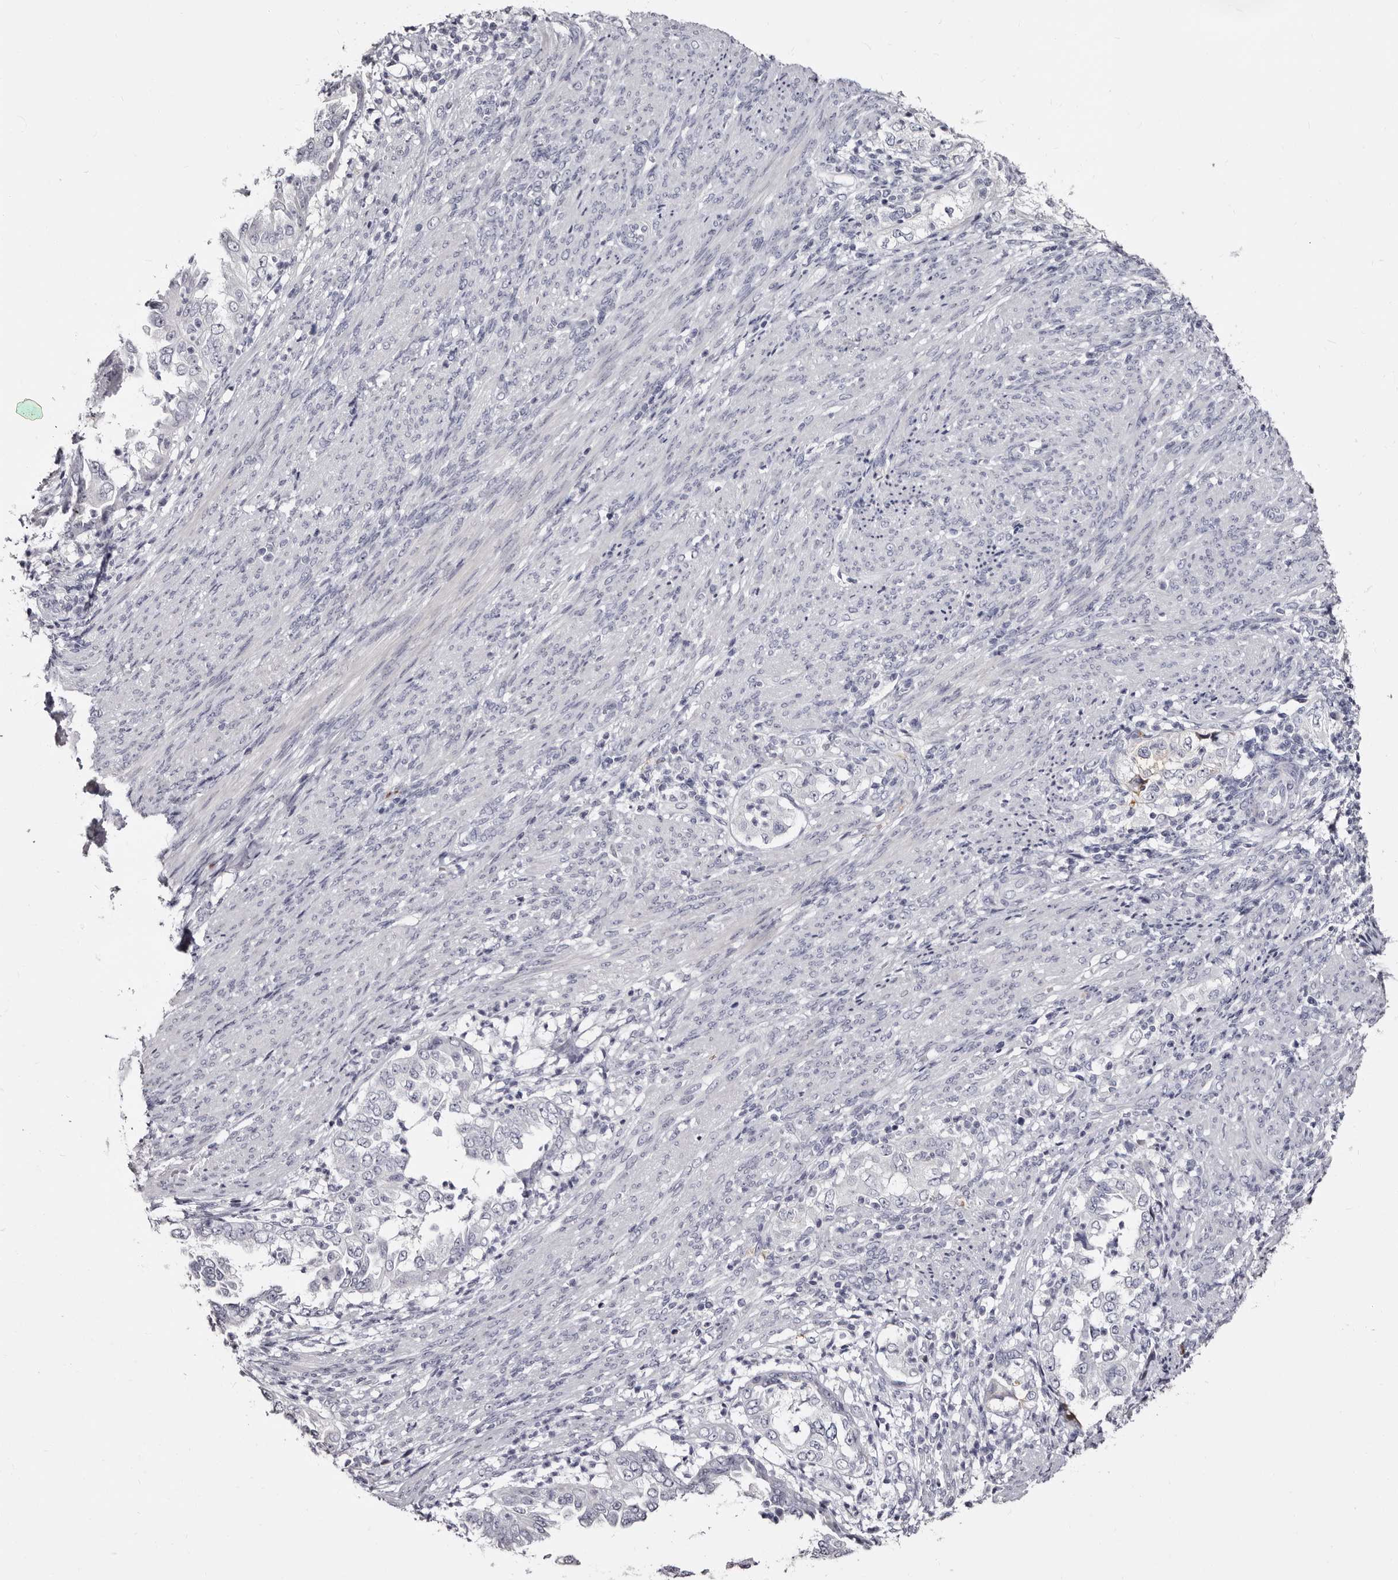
{"staining": {"intensity": "negative", "quantity": "none", "location": "none"}, "tissue": "endometrial cancer", "cell_type": "Tumor cells", "image_type": "cancer", "snomed": [{"axis": "morphology", "description": "Adenocarcinoma, NOS"}, {"axis": "topography", "description": "Endometrium"}], "caption": "An immunohistochemistry image of endometrial cancer (adenocarcinoma) is shown. There is no staining in tumor cells of endometrial cancer (adenocarcinoma).", "gene": "TBC1D22B", "patient": {"sex": "female", "age": 85}}